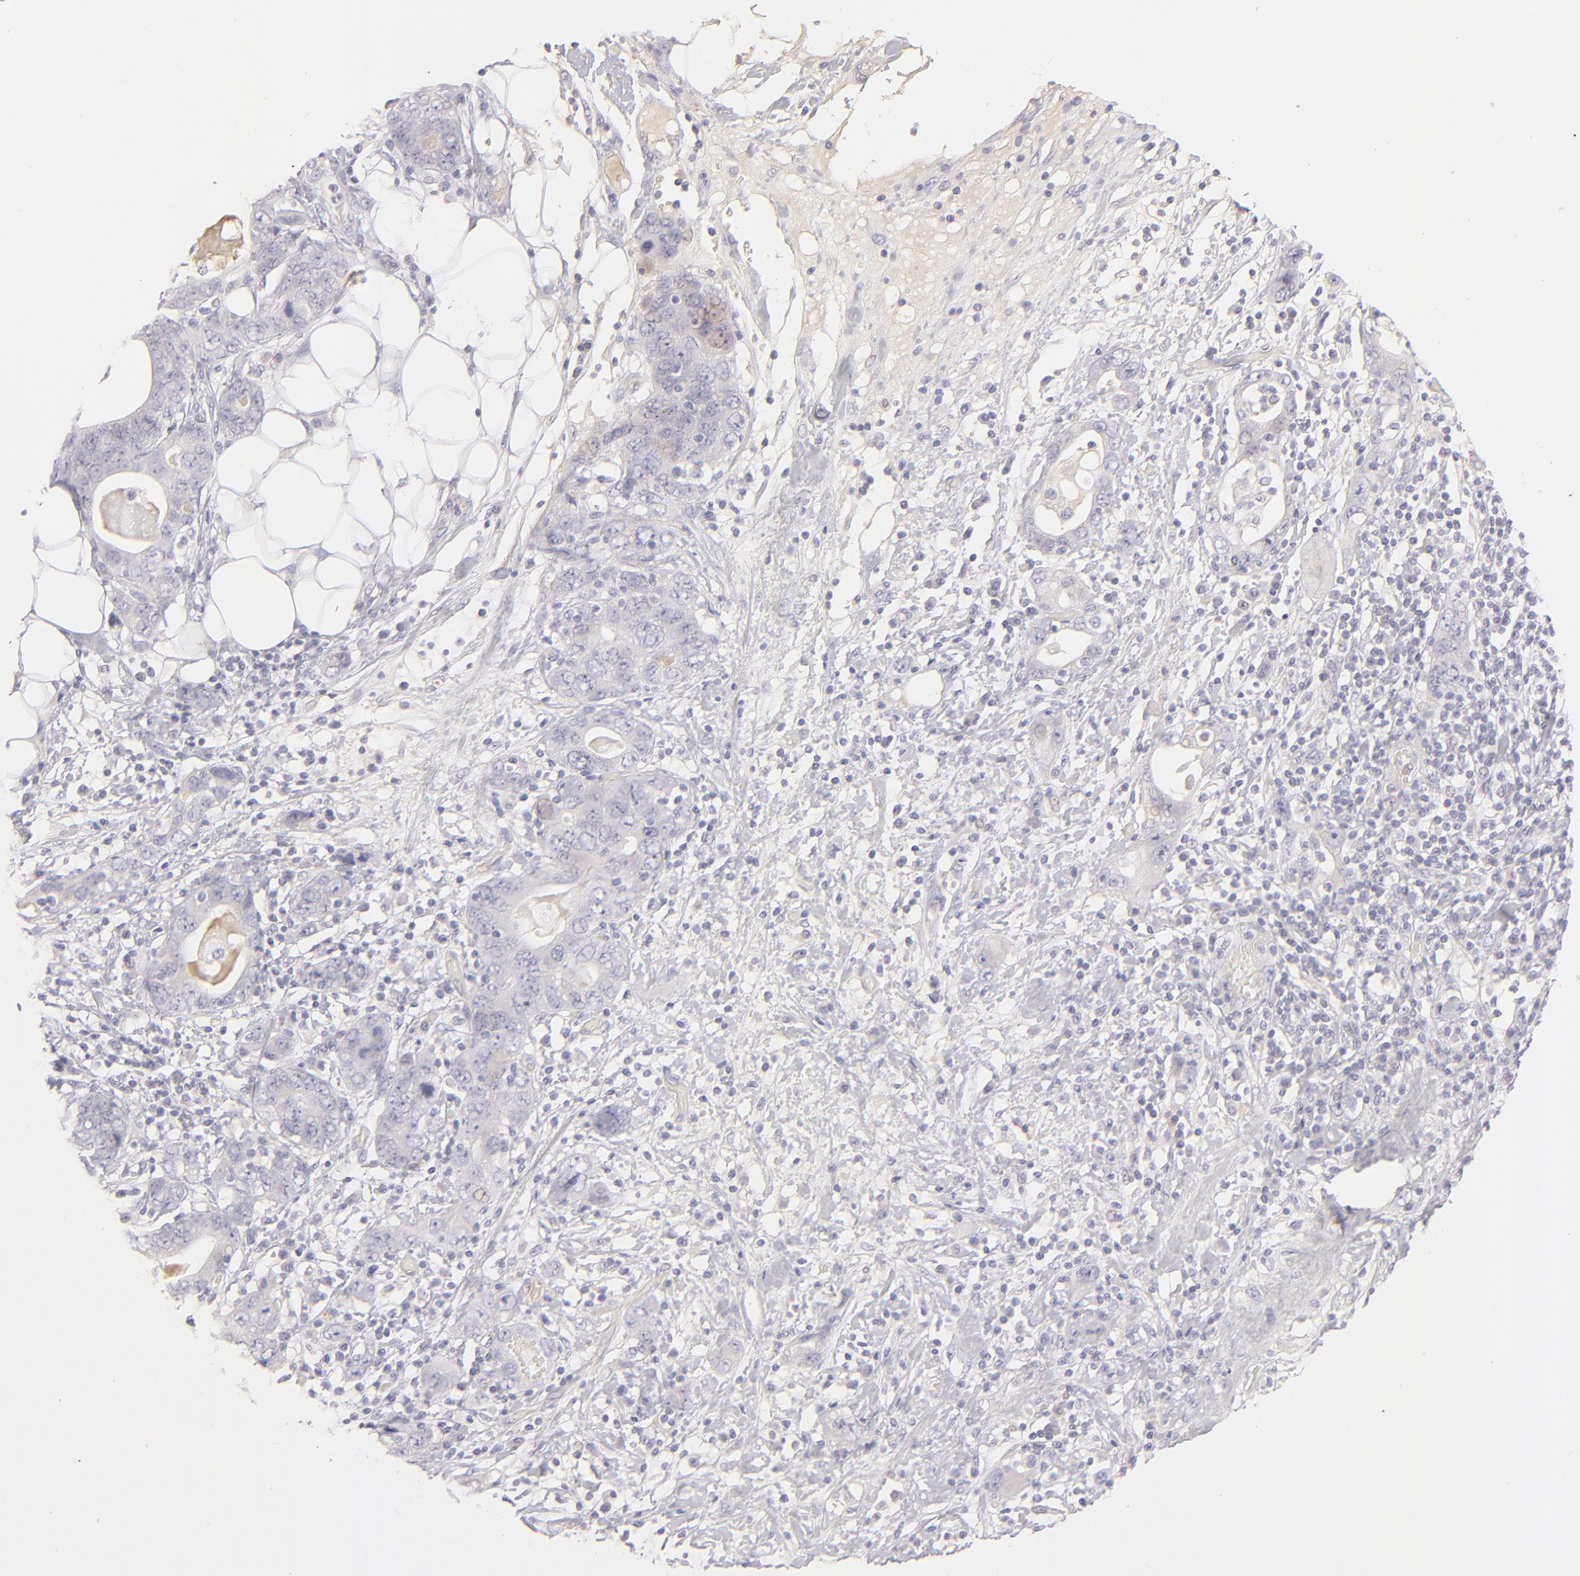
{"staining": {"intensity": "negative", "quantity": "none", "location": "none"}, "tissue": "stomach cancer", "cell_type": "Tumor cells", "image_type": "cancer", "snomed": [{"axis": "morphology", "description": "Adenocarcinoma, NOS"}, {"axis": "topography", "description": "Stomach, lower"}], "caption": "Image shows no significant protein positivity in tumor cells of stomach cancer (adenocarcinoma).", "gene": "ABCC4", "patient": {"sex": "female", "age": 93}}